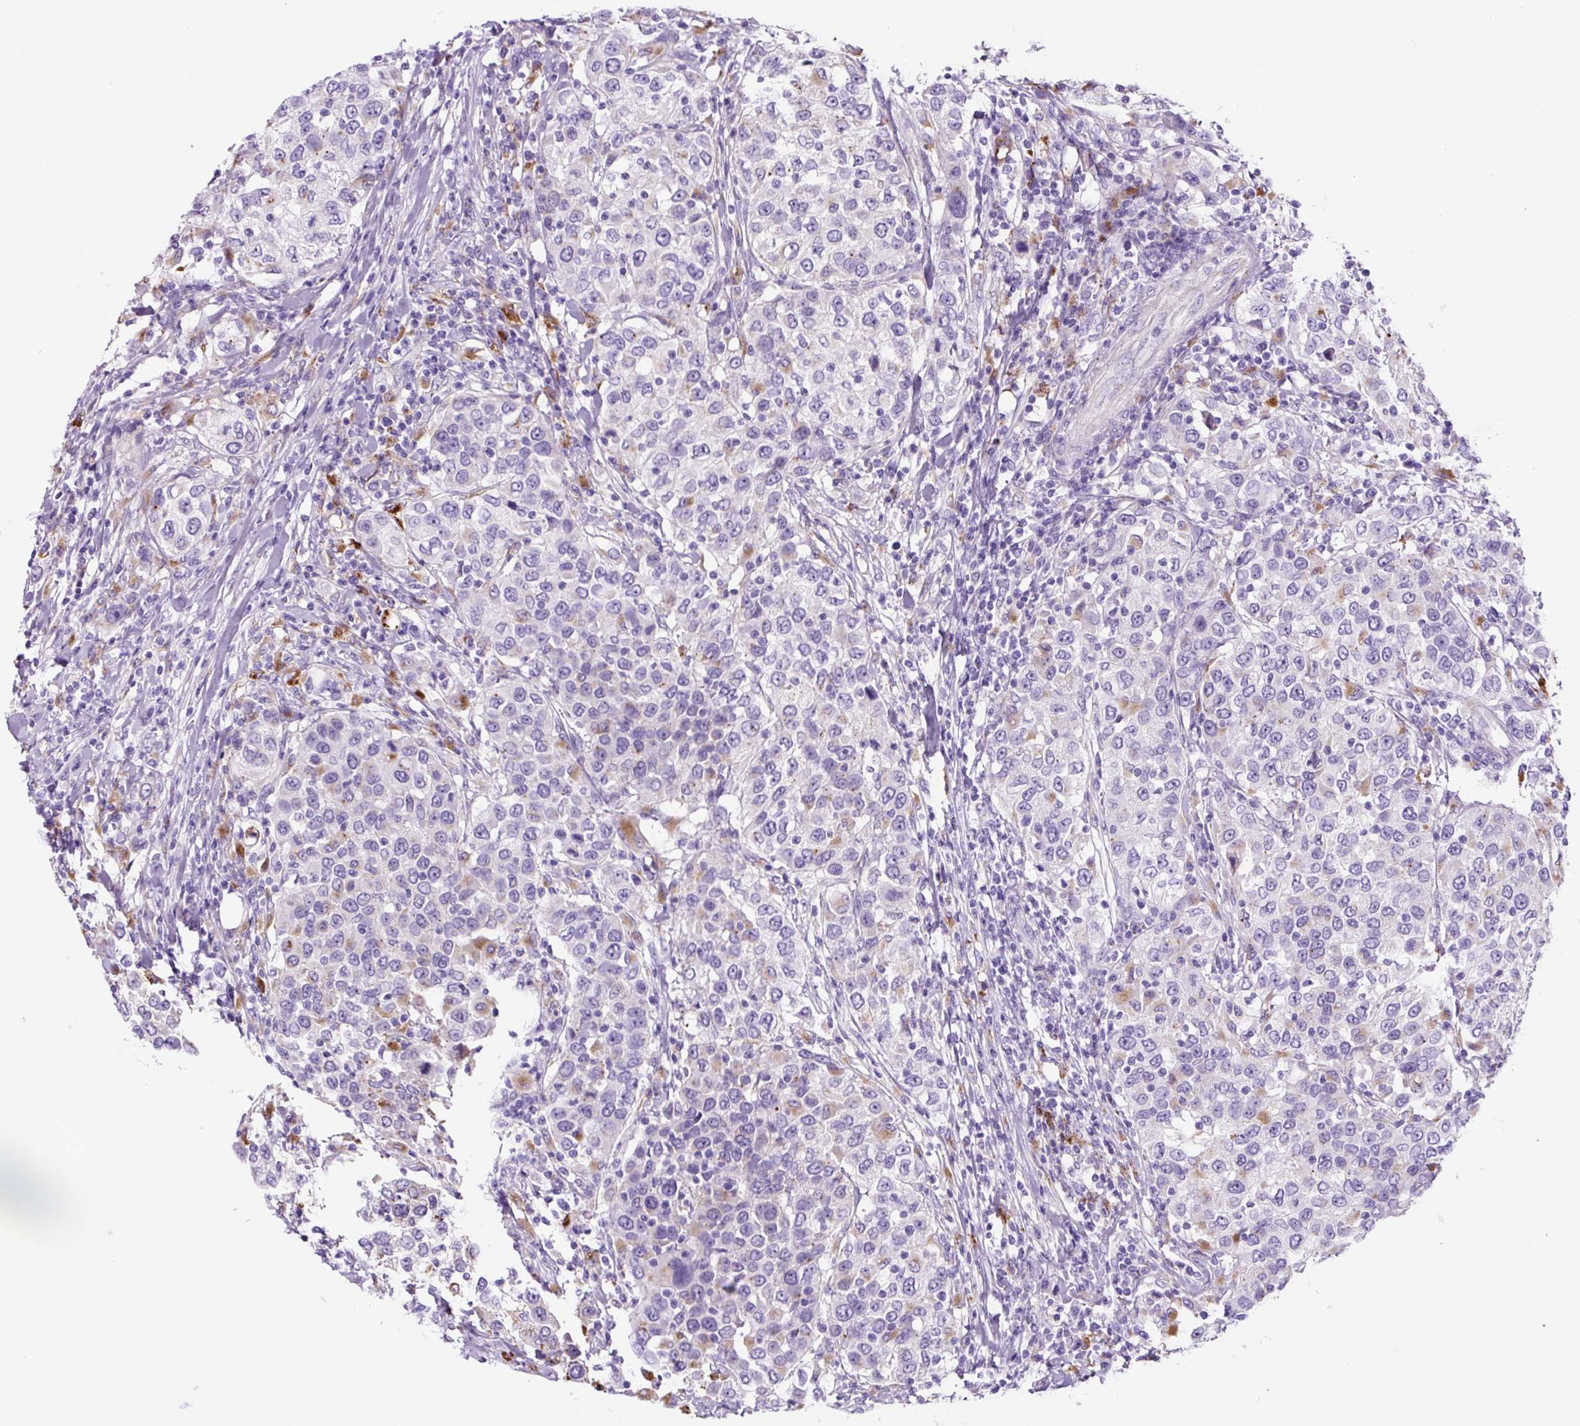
{"staining": {"intensity": "negative", "quantity": "none", "location": "none"}, "tissue": "urothelial cancer", "cell_type": "Tumor cells", "image_type": "cancer", "snomed": [{"axis": "morphology", "description": "Urothelial carcinoma, High grade"}, {"axis": "topography", "description": "Urinary bladder"}], "caption": "This is a image of immunohistochemistry (IHC) staining of urothelial carcinoma (high-grade), which shows no staining in tumor cells.", "gene": "LCN10", "patient": {"sex": "female", "age": 80}}